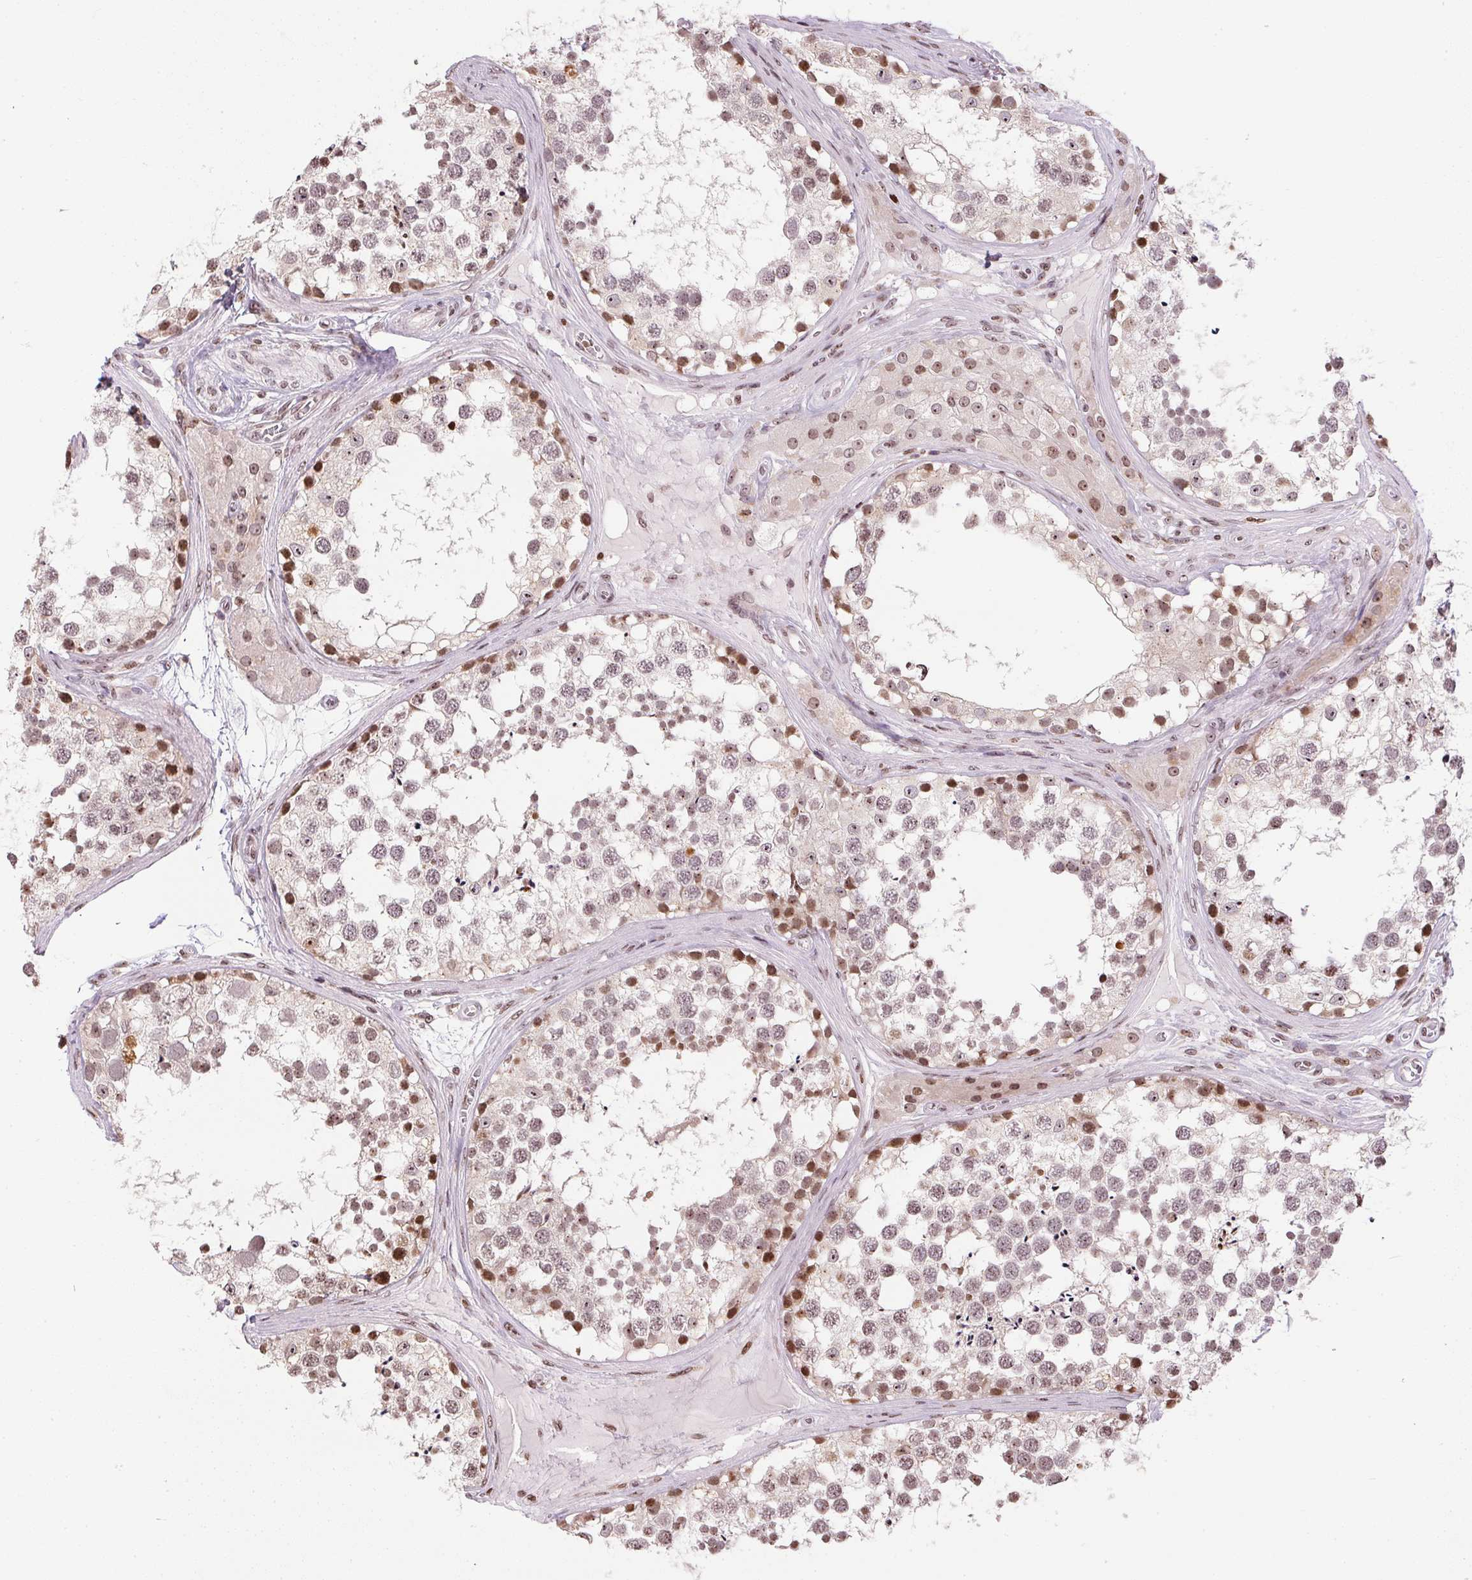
{"staining": {"intensity": "moderate", "quantity": "<25%", "location": "nuclear"}, "tissue": "testis", "cell_type": "Cells in seminiferous ducts", "image_type": "normal", "snomed": [{"axis": "morphology", "description": "Normal tissue, NOS"}, {"axis": "morphology", "description": "Seminoma, NOS"}, {"axis": "topography", "description": "Testis"}], "caption": "Moderate nuclear staining for a protein is present in about <25% of cells in seminiferous ducts of normal testis using immunohistochemistry (IHC).", "gene": "RNF181", "patient": {"sex": "male", "age": 65}}